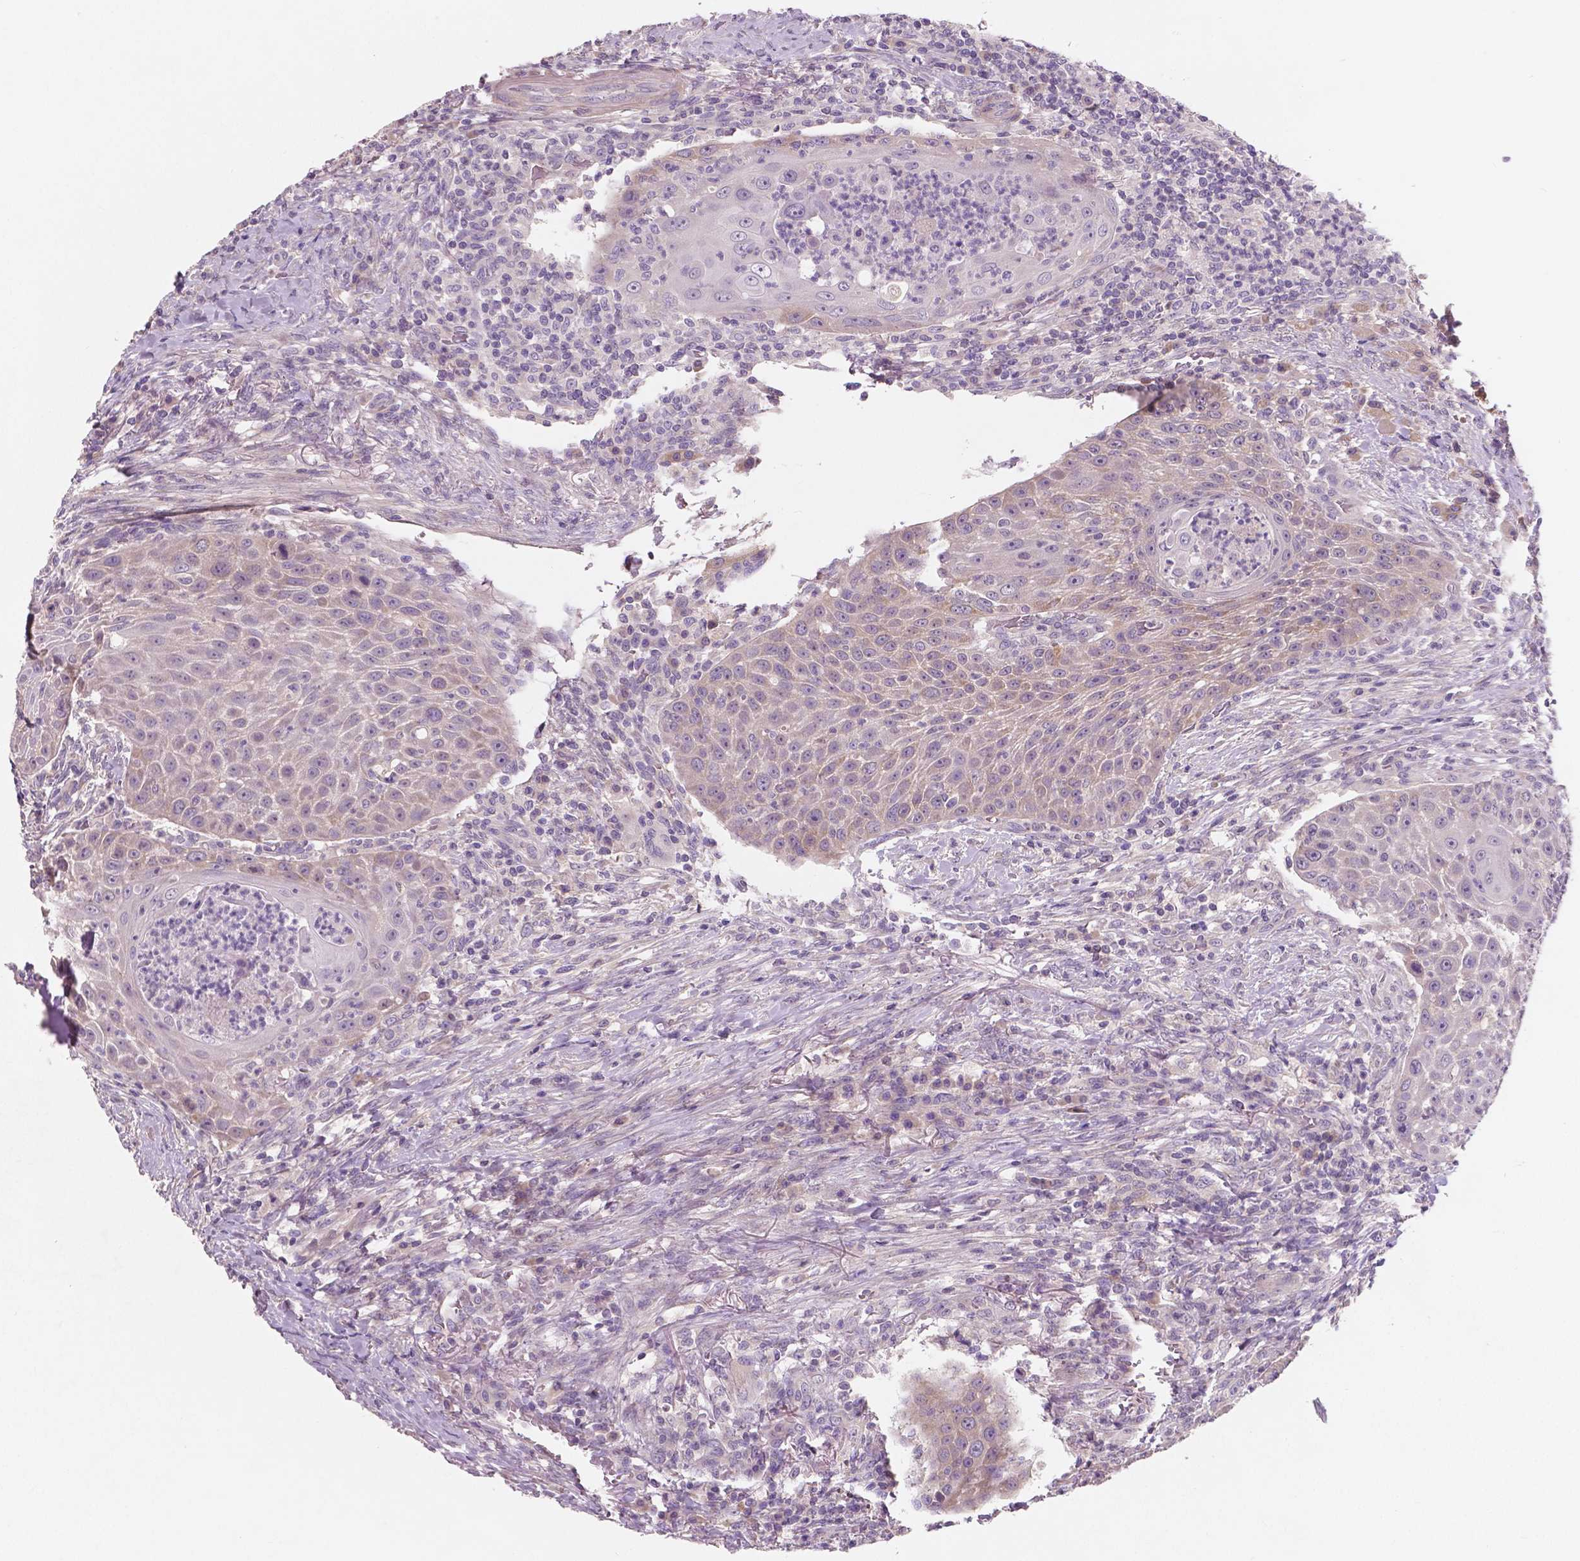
{"staining": {"intensity": "negative", "quantity": "none", "location": "none"}, "tissue": "head and neck cancer", "cell_type": "Tumor cells", "image_type": "cancer", "snomed": [{"axis": "morphology", "description": "Squamous cell carcinoma, NOS"}, {"axis": "topography", "description": "Head-Neck"}], "caption": "Histopathology image shows no protein staining in tumor cells of head and neck squamous cell carcinoma tissue.", "gene": "LSM14B", "patient": {"sex": "male", "age": 69}}